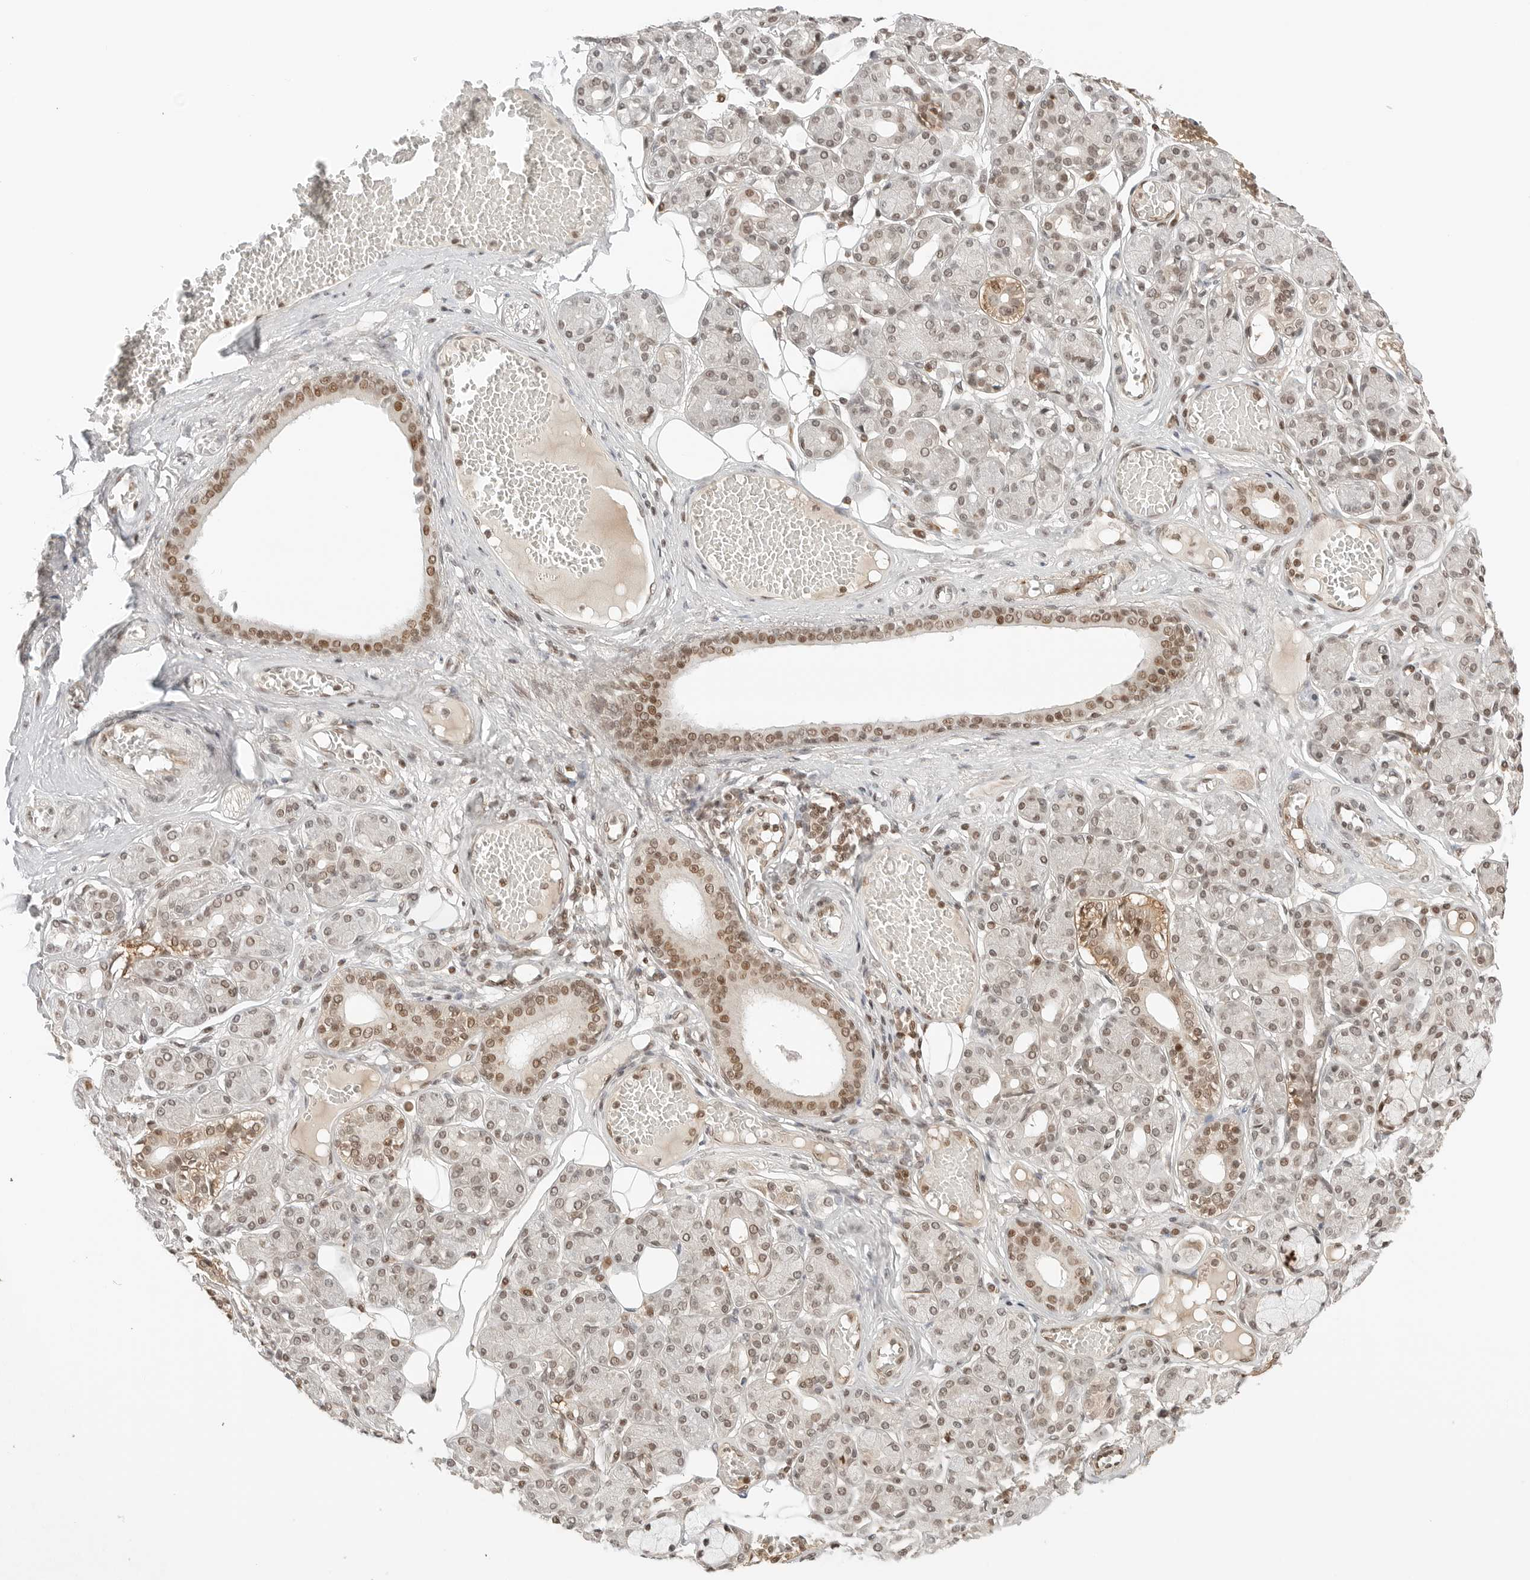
{"staining": {"intensity": "moderate", "quantity": ">75%", "location": "nuclear"}, "tissue": "salivary gland", "cell_type": "Glandular cells", "image_type": "normal", "snomed": [{"axis": "morphology", "description": "Normal tissue, NOS"}, {"axis": "topography", "description": "Salivary gland"}], "caption": "Immunohistochemical staining of benign human salivary gland displays moderate nuclear protein positivity in about >75% of glandular cells. Using DAB (3,3'-diaminobenzidine) (brown) and hematoxylin (blue) stains, captured at high magnification using brightfield microscopy.", "gene": "CRTC2", "patient": {"sex": "male", "age": 63}}